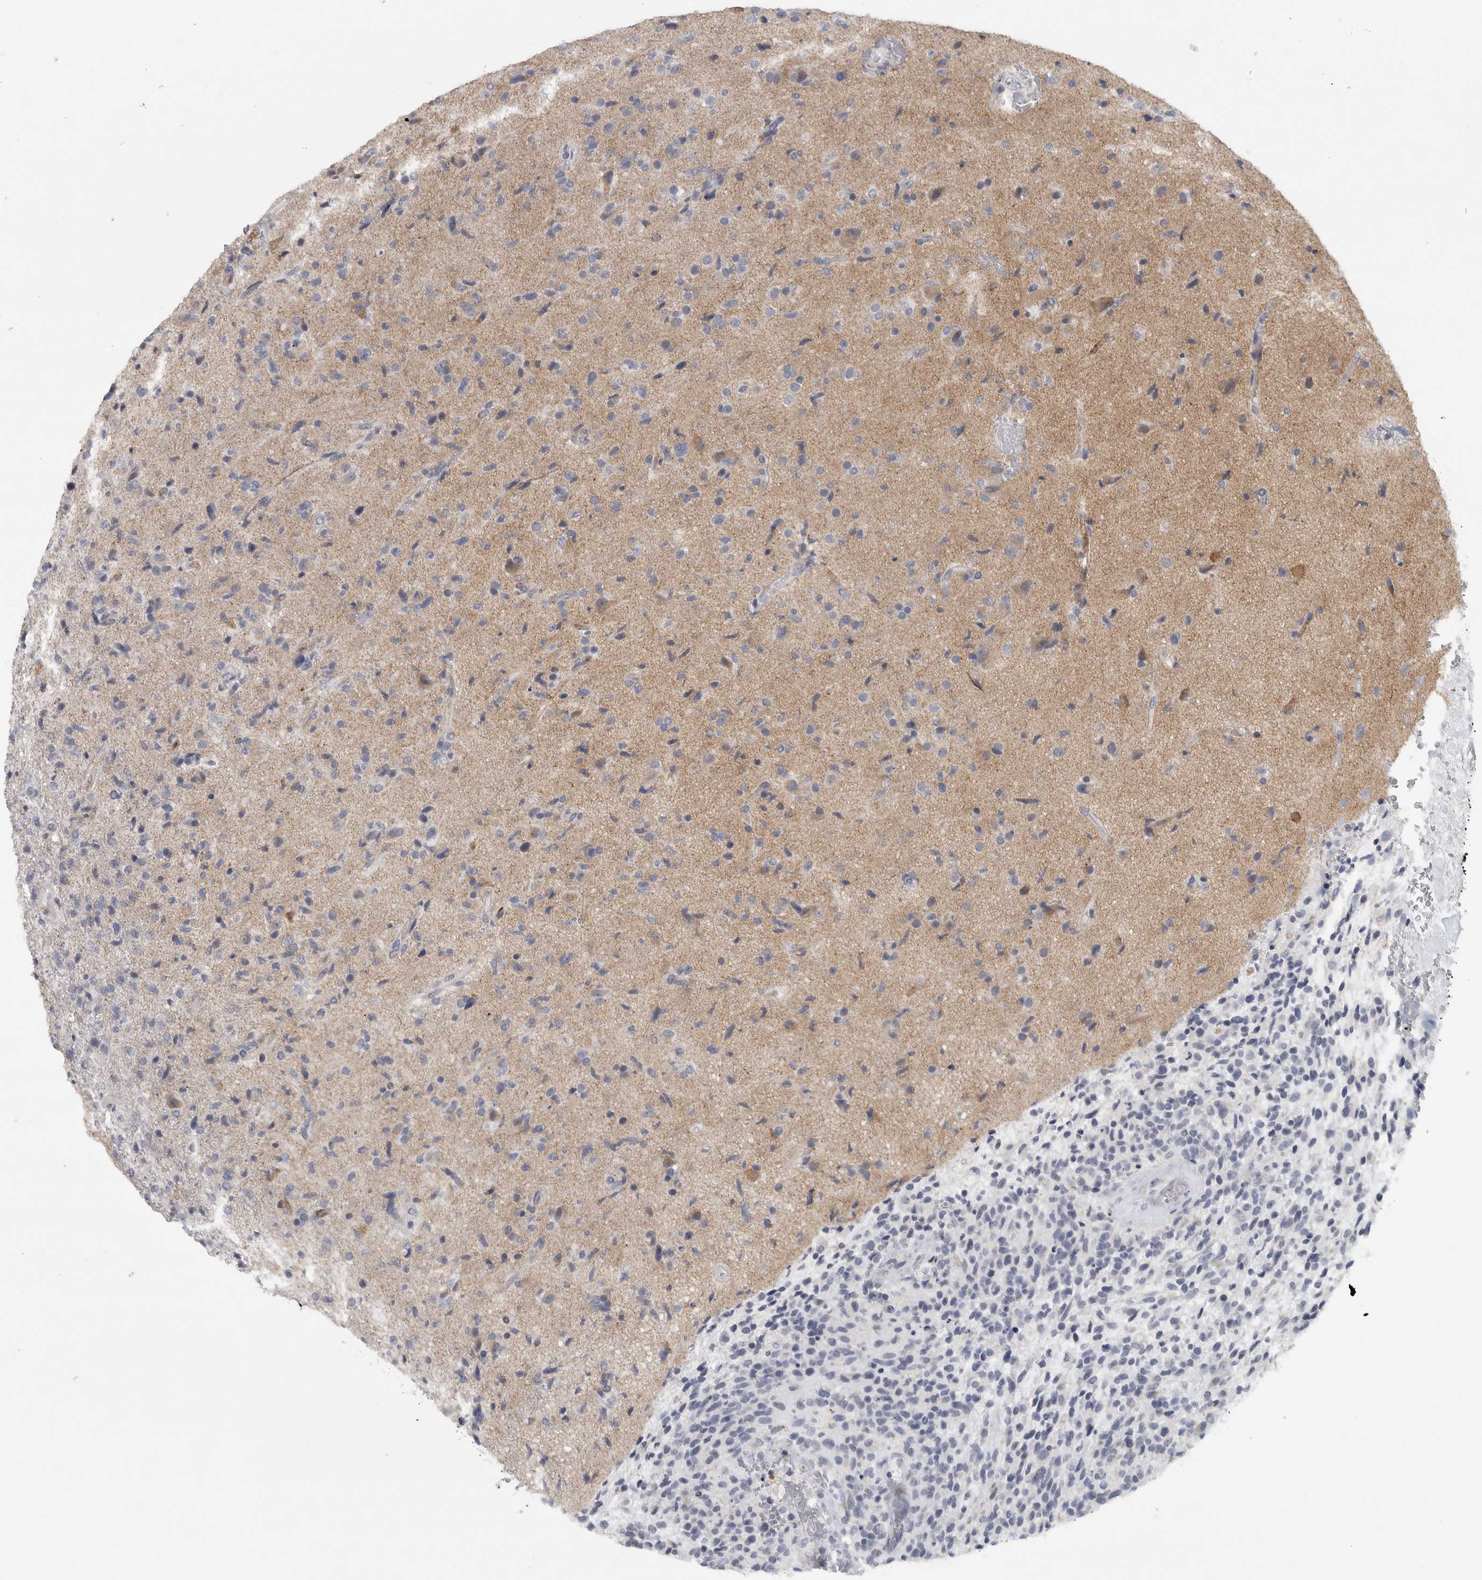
{"staining": {"intensity": "negative", "quantity": "none", "location": "none"}, "tissue": "glioma", "cell_type": "Tumor cells", "image_type": "cancer", "snomed": [{"axis": "morphology", "description": "Glioma, malignant, High grade"}, {"axis": "topography", "description": "Brain"}], "caption": "High power microscopy micrograph of an immunohistochemistry (IHC) histopathology image of high-grade glioma (malignant), revealing no significant positivity in tumor cells. (IHC, brightfield microscopy, high magnification).", "gene": "PTPRN2", "patient": {"sex": "male", "age": 72}}